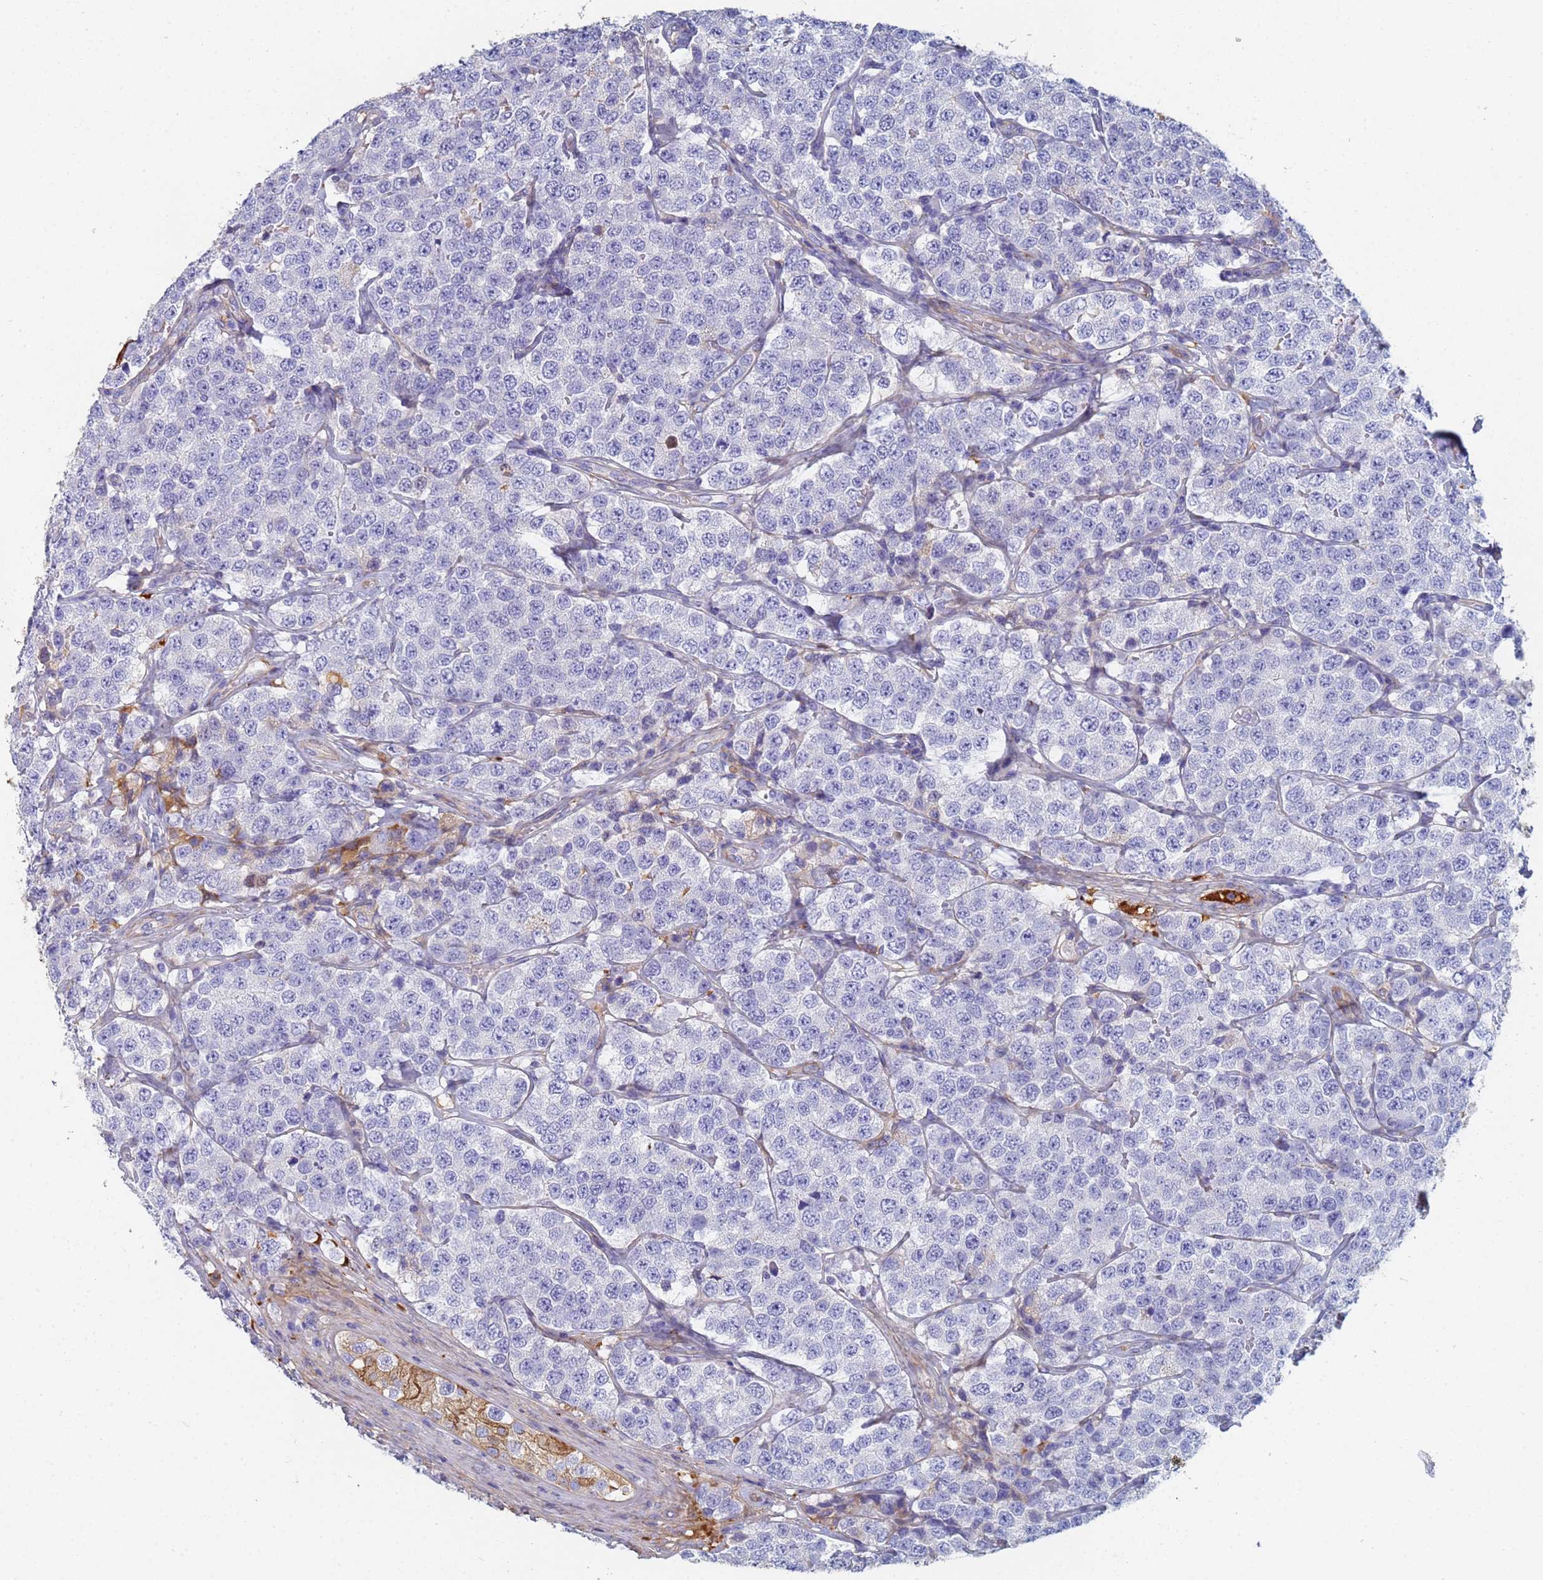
{"staining": {"intensity": "negative", "quantity": "none", "location": "none"}, "tissue": "testis cancer", "cell_type": "Tumor cells", "image_type": "cancer", "snomed": [{"axis": "morphology", "description": "Seminoma, NOS"}, {"axis": "topography", "description": "Testis"}], "caption": "Human testis seminoma stained for a protein using immunohistochemistry (IHC) exhibits no staining in tumor cells.", "gene": "ABCA8", "patient": {"sex": "male", "age": 34}}